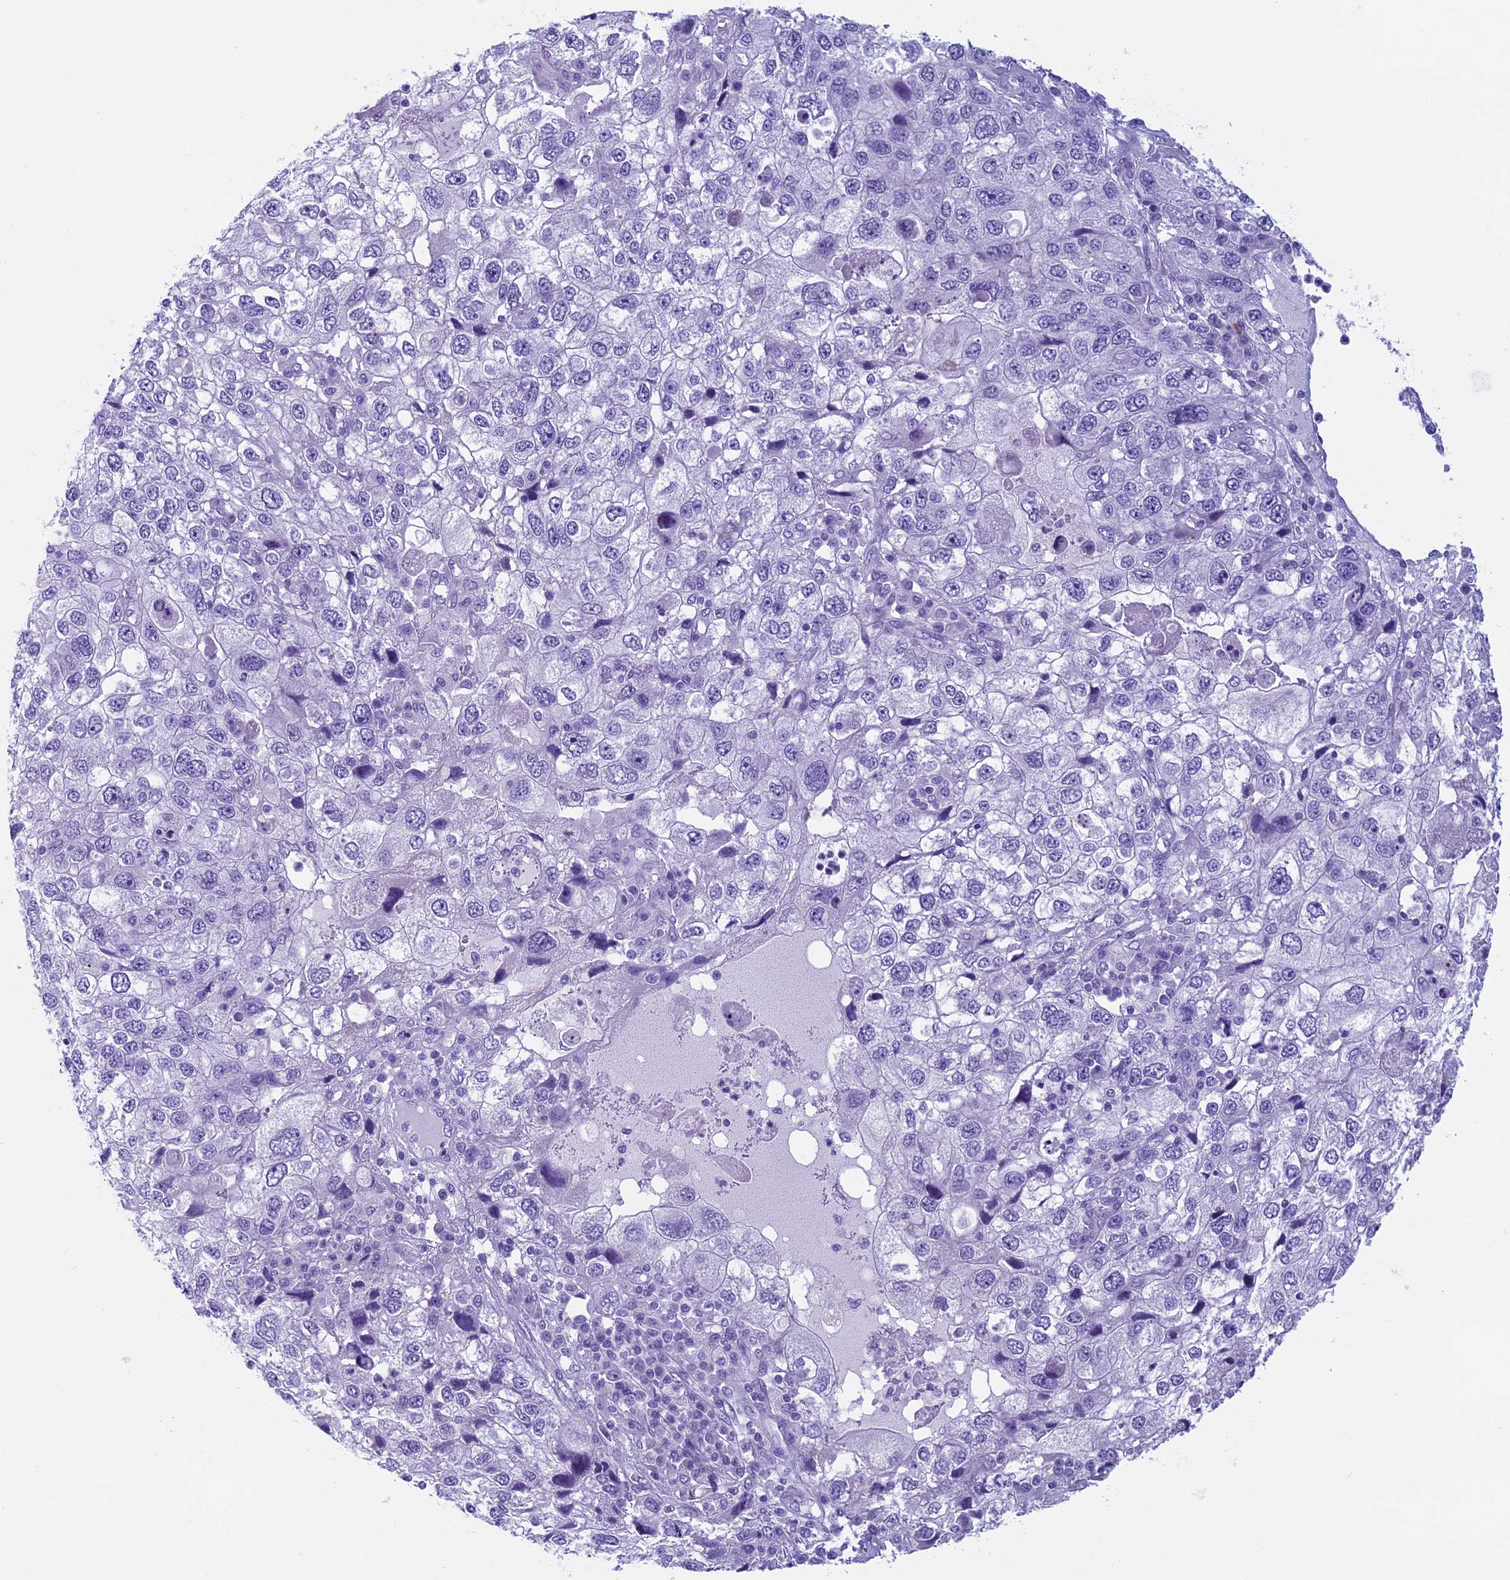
{"staining": {"intensity": "negative", "quantity": "none", "location": "none"}, "tissue": "endometrial cancer", "cell_type": "Tumor cells", "image_type": "cancer", "snomed": [{"axis": "morphology", "description": "Adenocarcinoma, NOS"}, {"axis": "topography", "description": "Endometrium"}], "caption": "A micrograph of human endometrial cancer (adenocarcinoma) is negative for staining in tumor cells.", "gene": "ZNF563", "patient": {"sex": "female", "age": 49}}